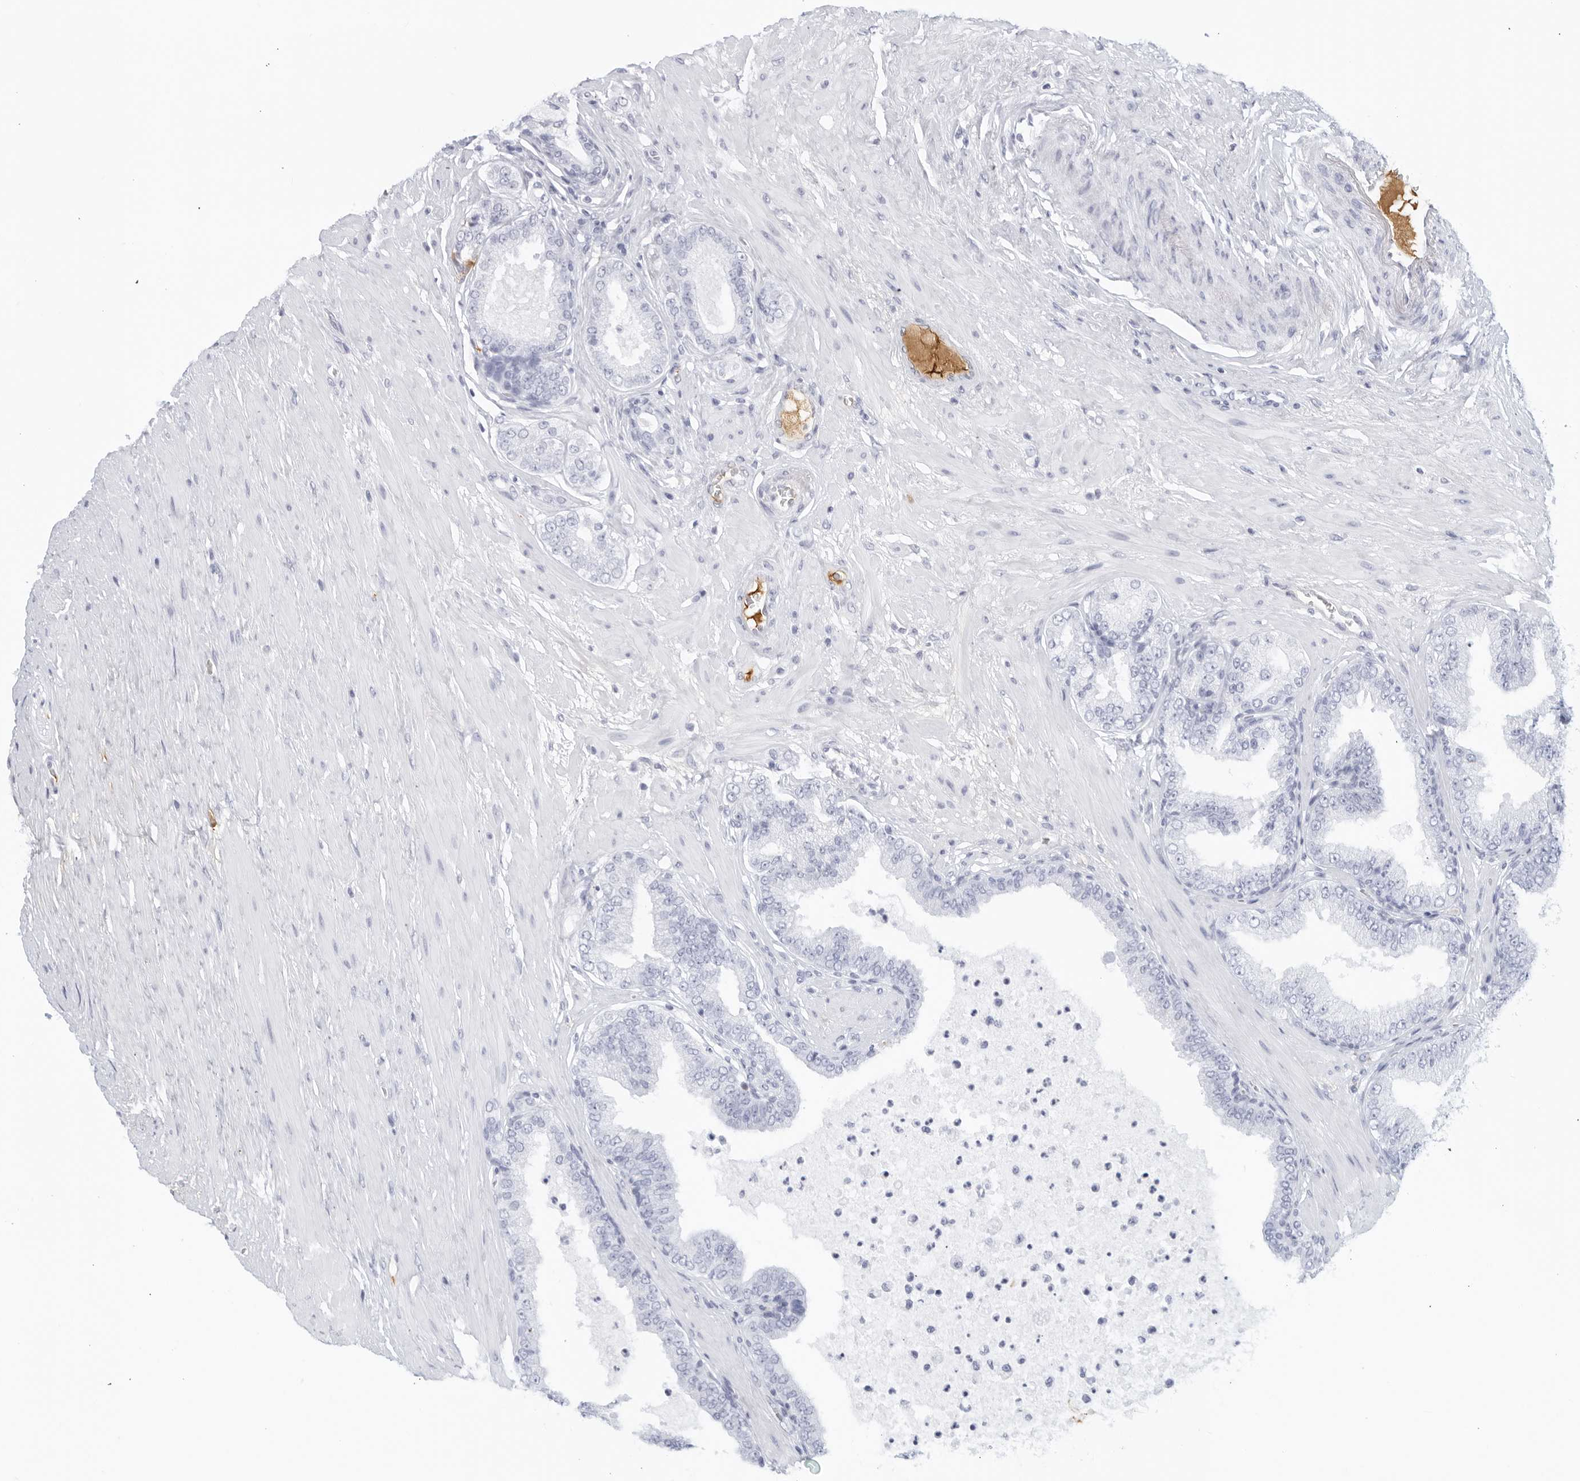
{"staining": {"intensity": "negative", "quantity": "none", "location": "none"}, "tissue": "prostate cancer", "cell_type": "Tumor cells", "image_type": "cancer", "snomed": [{"axis": "morphology", "description": "Adenocarcinoma, Low grade"}, {"axis": "topography", "description": "Prostate"}], "caption": "IHC micrograph of neoplastic tissue: prostate cancer stained with DAB exhibits no significant protein expression in tumor cells. (Stains: DAB (3,3'-diaminobenzidine) immunohistochemistry (IHC) with hematoxylin counter stain, Microscopy: brightfield microscopy at high magnification).", "gene": "FGG", "patient": {"sex": "male", "age": 63}}